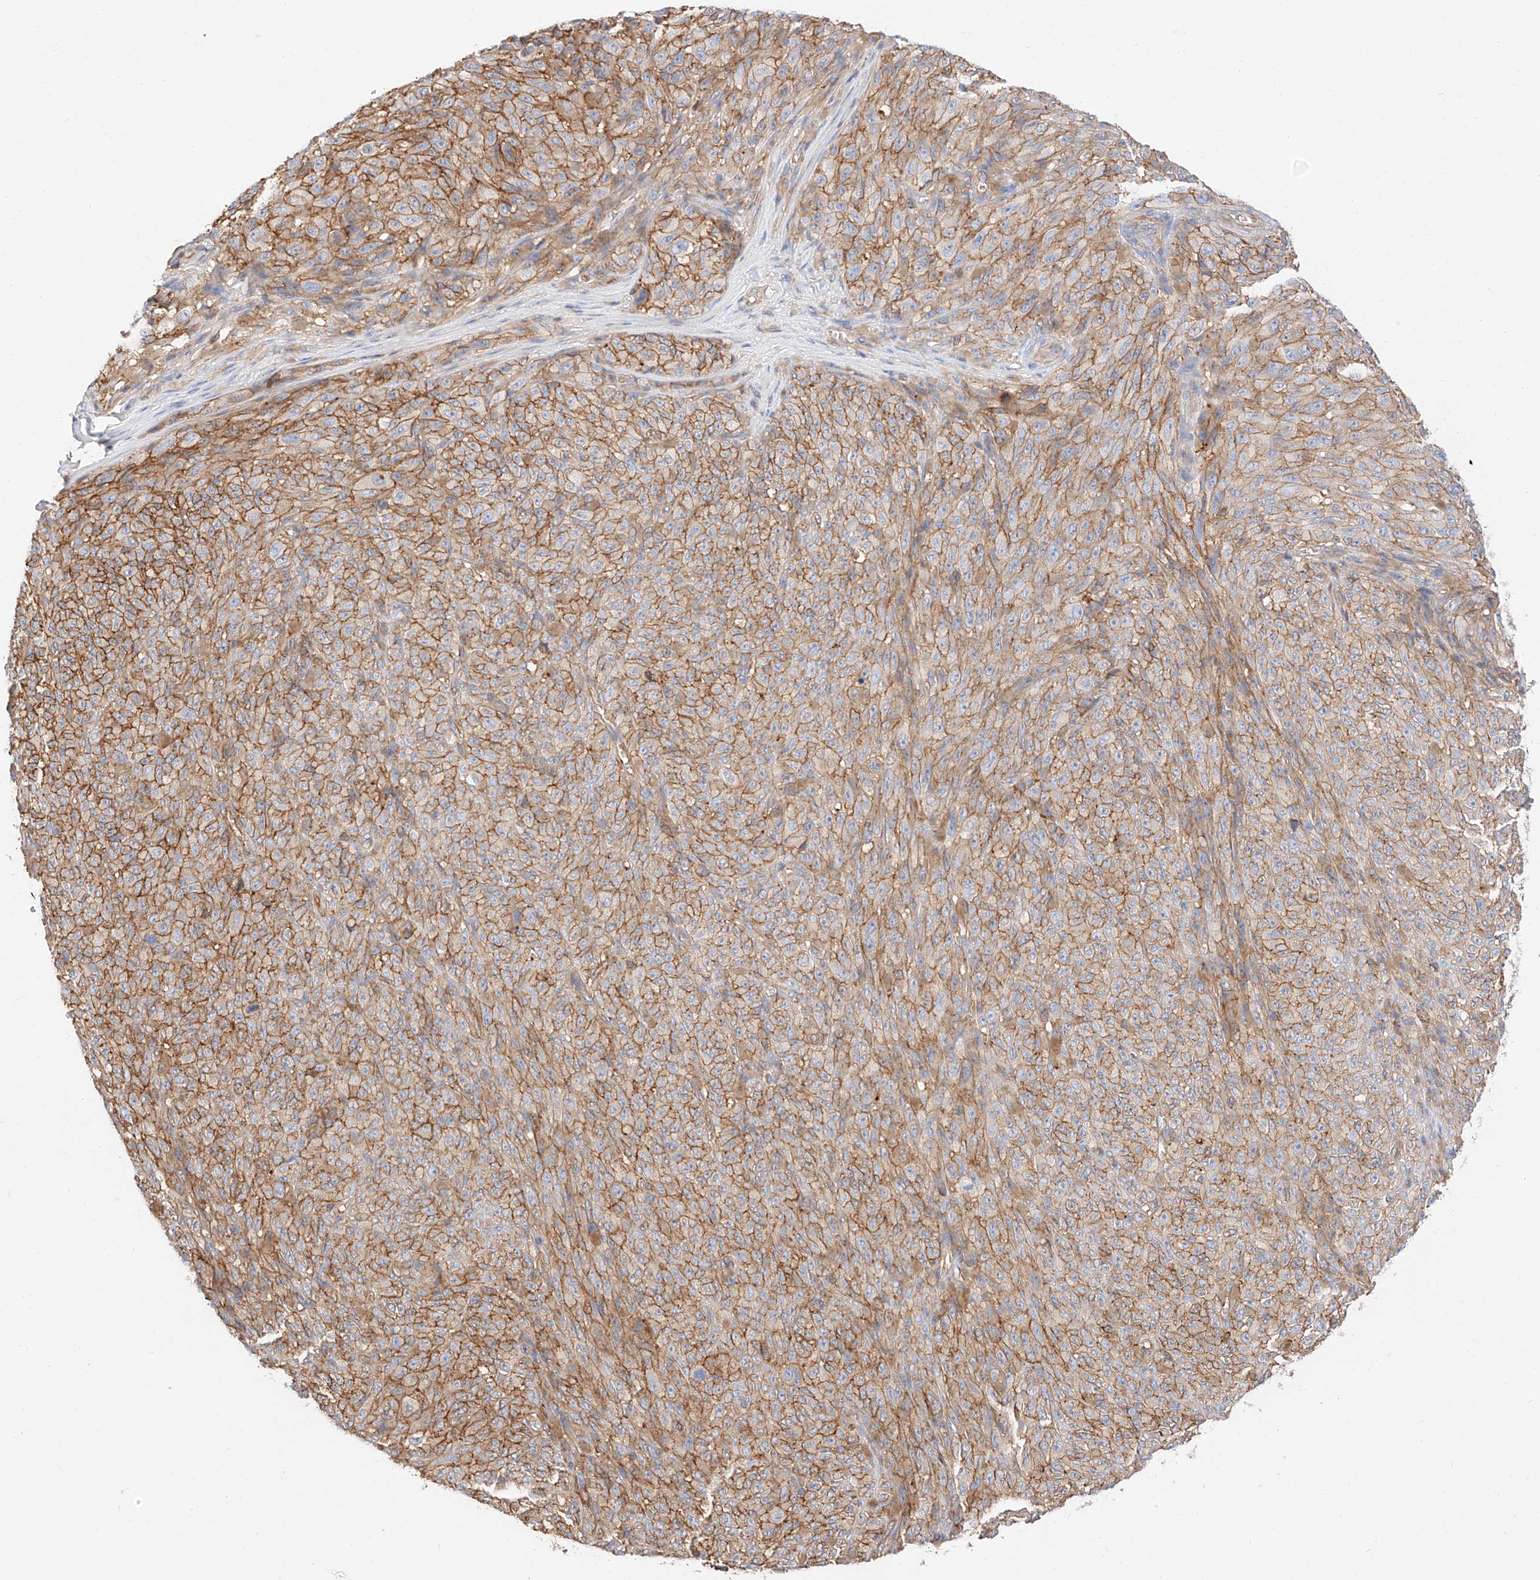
{"staining": {"intensity": "moderate", "quantity": ">75%", "location": "cytoplasmic/membranous"}, "tissue": "melanoma", "cell_type": "Tumor cells", "image_type": "cancer", "snomed": [{"axis": "morphology", "description": "Malignant melanoma, NOS"}, {"axis": "topography", "description": "Skin"}], "caption": "A medium amount of moderate cytoplasmic/membranous positivity is present in about >75% of tumor cells in malignant melanoma tissue.", "gene": "HAUS4", "patient": {"sex": "female", "age": 82}}